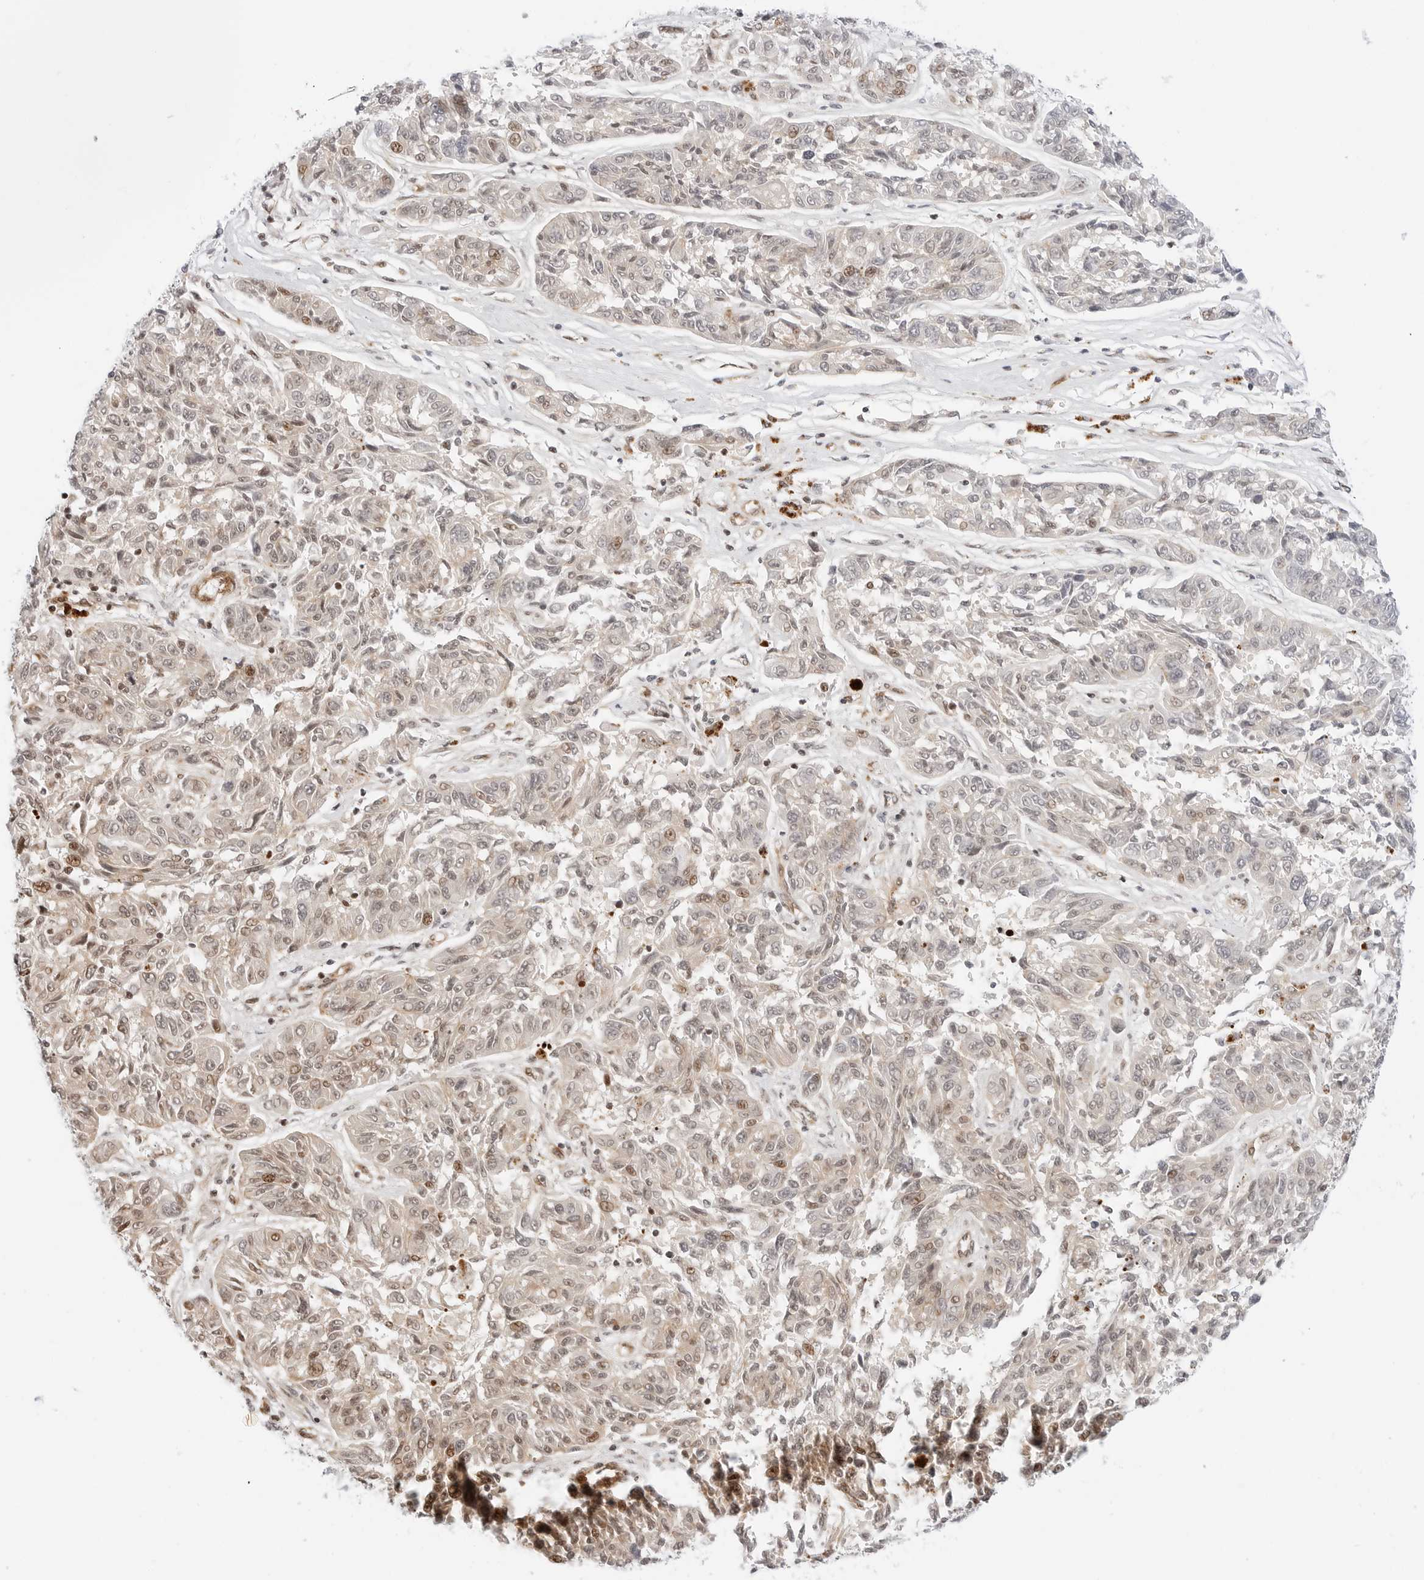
{"staining": {"intensity": "moderate", "quantity": "25%-75%", "location": "cytoplasmic/membranous,nuclear"}, "tissue": "melanoma", "cell_type": "Tumor cells", "image_type": "cancer", "snomed": [{"axis": "morphology", "description": "Malignant melanoma, NOS"}, {"axis": "topography", "description": "Skin"}], "caption": "Immunohistochemistry (IHC) photomicrograph of human malignant melanoma stained for a protein (brown), which reveals medium levels of moderate cytoplasmic/membranous and nuclear positivity in approximately 25%-75% of tumor cells.", "gene": "ZNF613", "patient": {"sex": "male", "age": 53}}